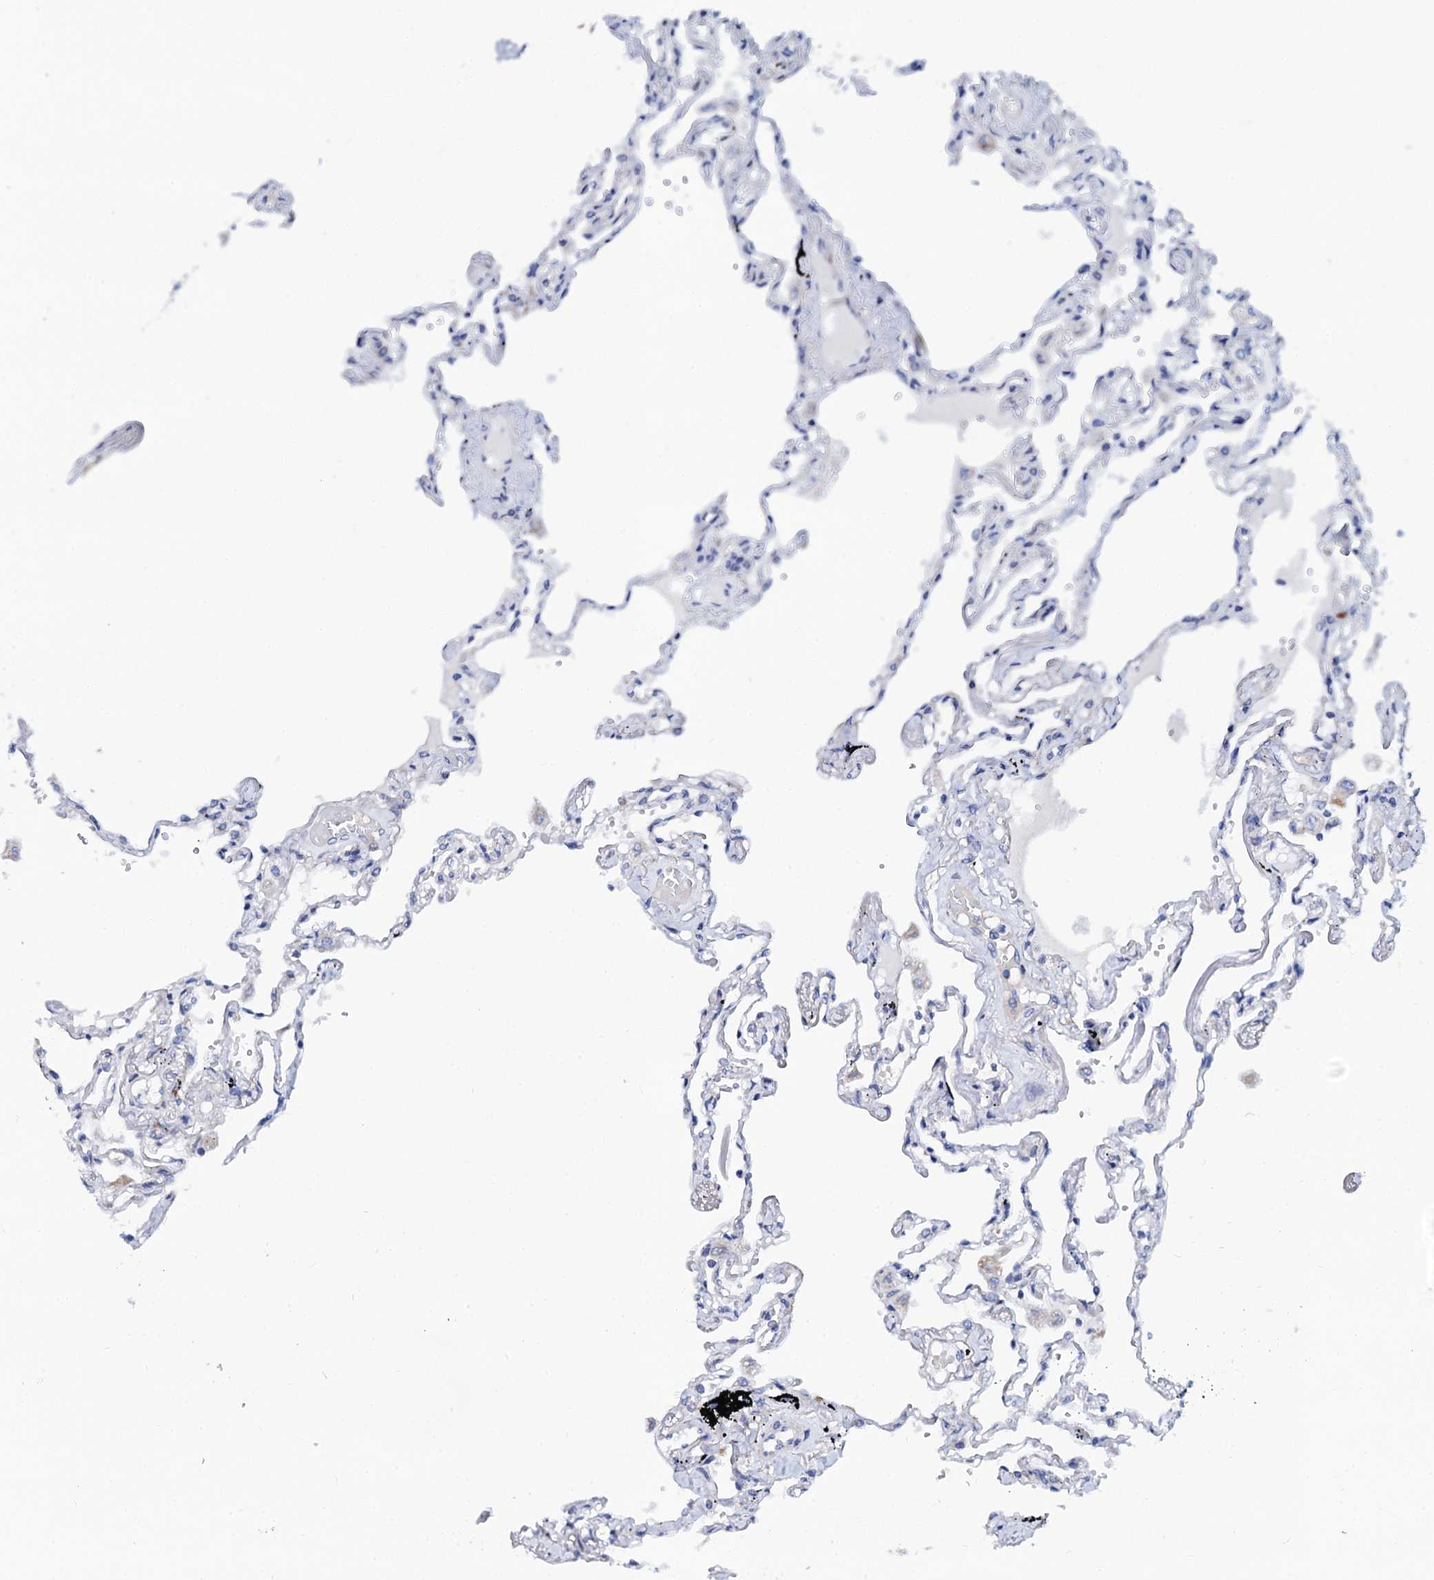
{"staining": {"intensity": "negative", "quantity": "none", "location": "none"}, "tissue": "lung", "cell_type": "Alveolar cells", "image_type": "normal", "snomed": [{"axis": "morphology", "description": "Normal tissue, NOS"}, {"axis": "topography", "description": "Lung"}], "caption": "IHC histopathology image of normal human lung stained for a protein (brown), which reveals no expression in alveolar cells.", "gene": "SLC37A4", "patient": {"sex": "female", "age": 67}}